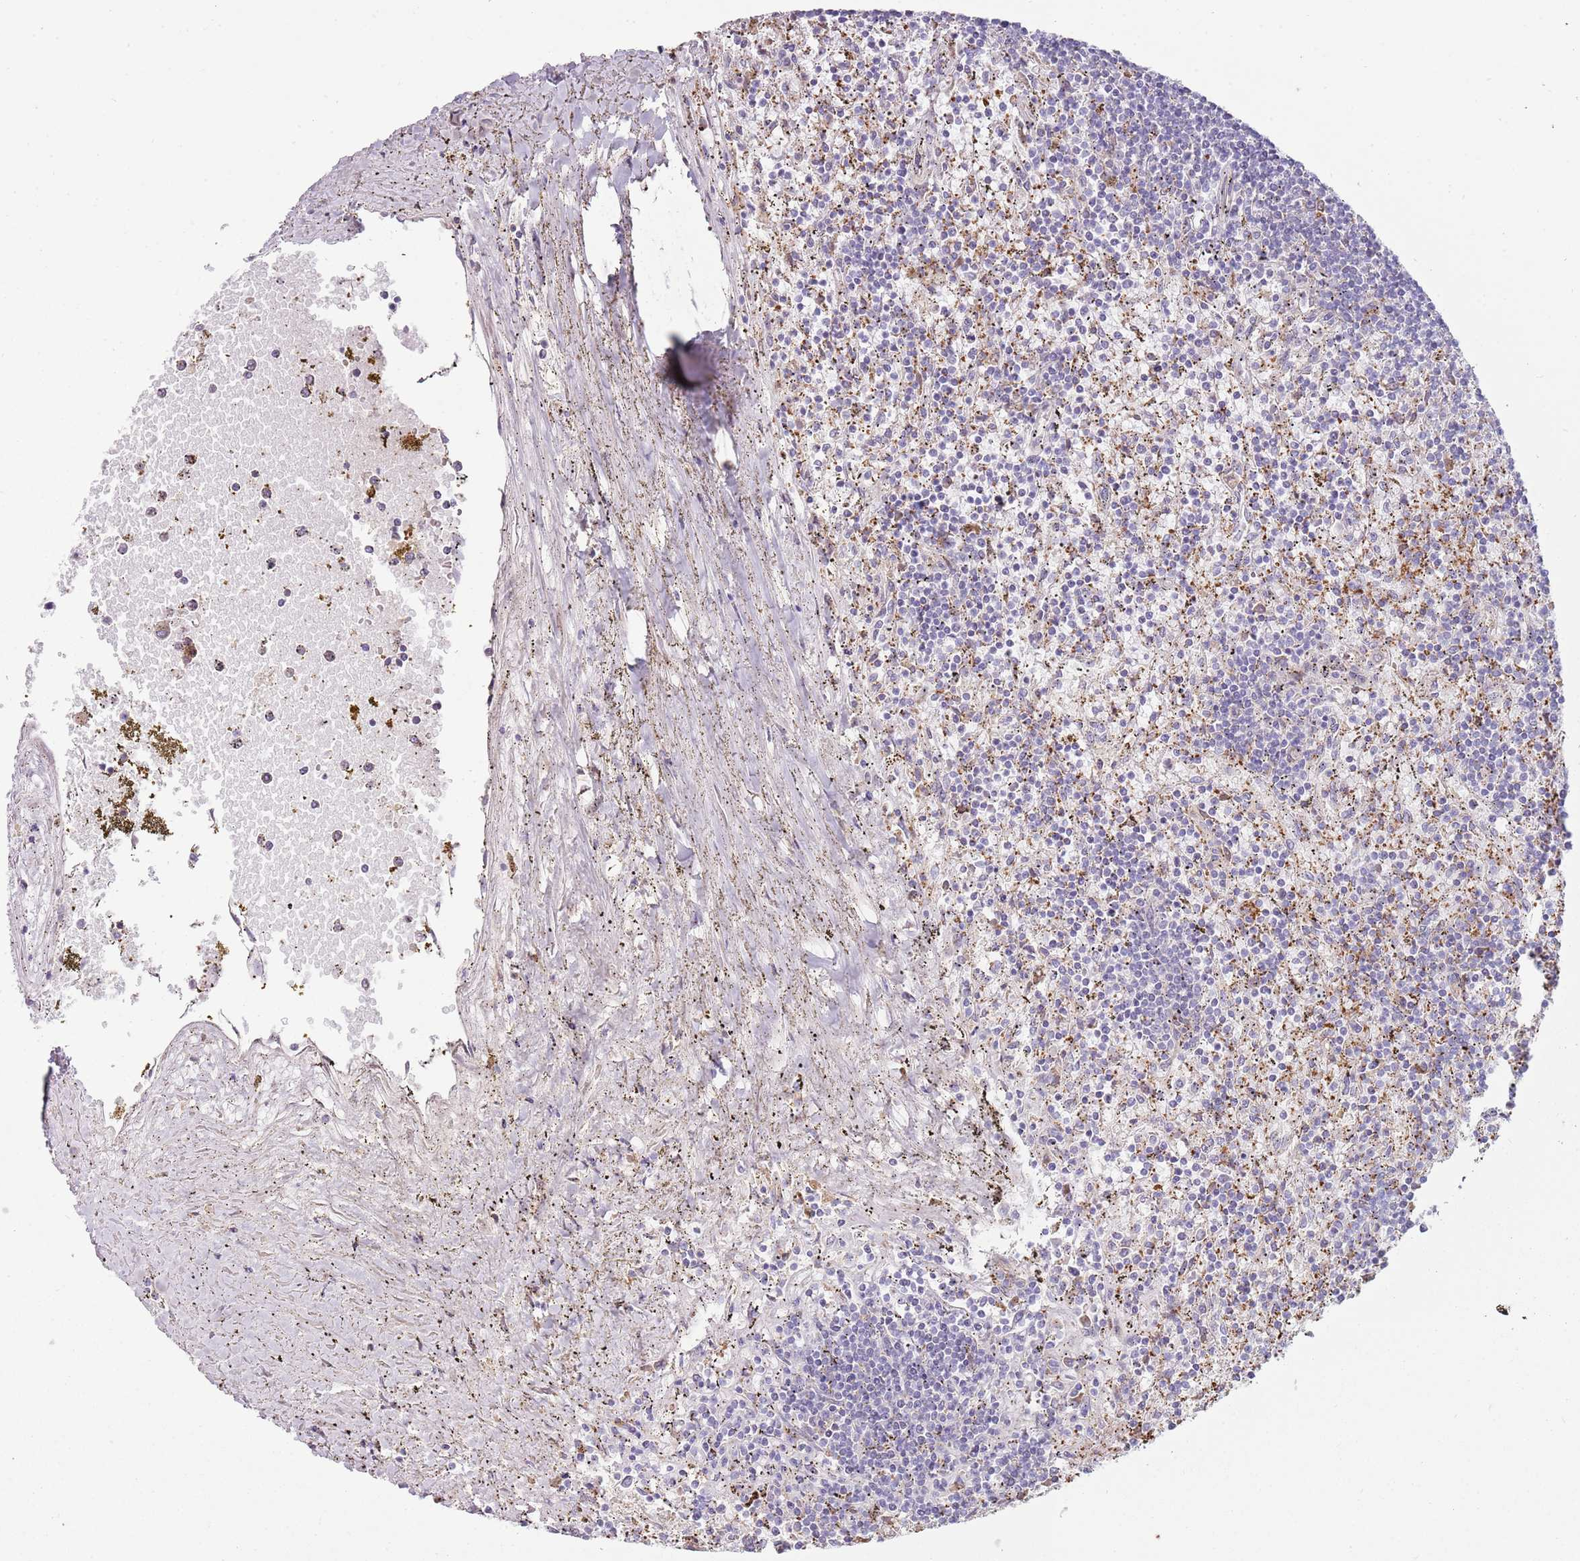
{"staining": {"intensity": "negative", "quantity": "none", "location": "none"}, "tissue": "lymphoma", "cell_type": "Tumor cells", "image_type": "cancer", "snomed": [{"axis": "morphology", "description": "Malignant lymphoma, non-Hodgkin's type, Low grade"}, {"axis": "topography", "description": "Spleen"}], "caption": "The histopathology image displays no staining of tumor cells in low-grade malignant lymphoma, non-Hodgkin's type.", "gene": "EMC1", "patient": {"sex": "male", "age": 76}}